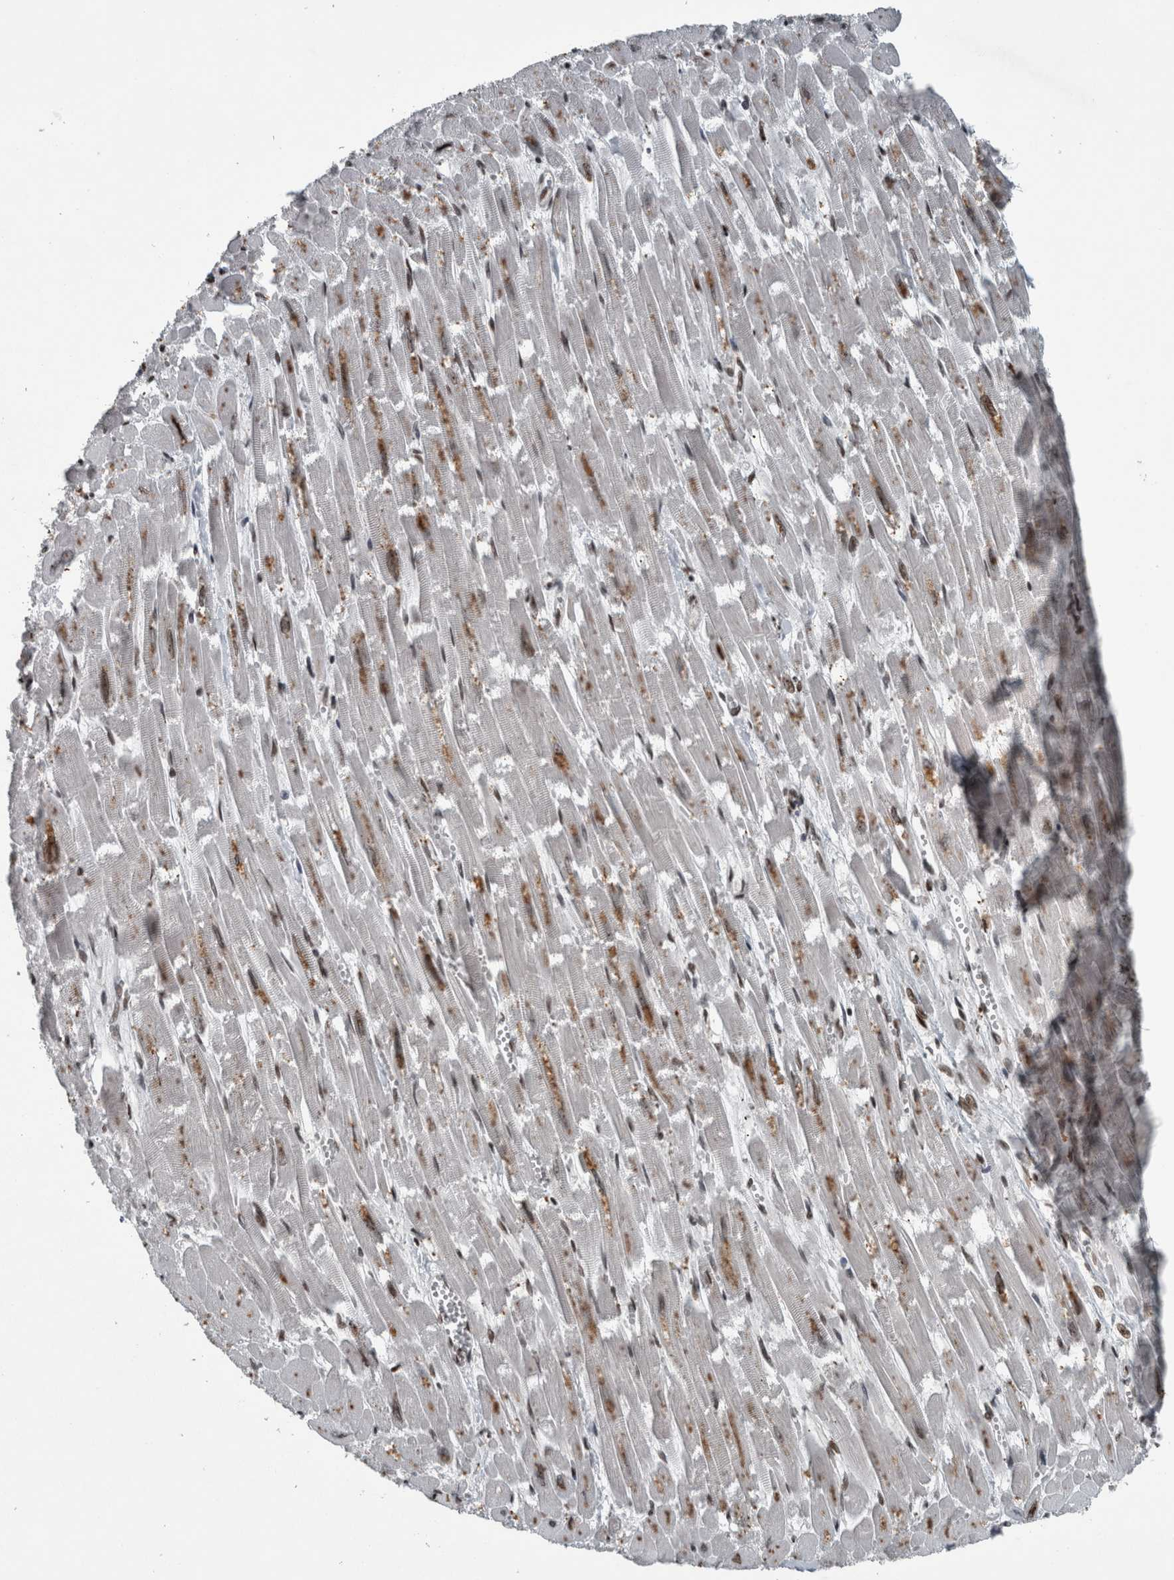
{"staining": {"intensity": "moderate", "quantity": "25%-75%", "location": "cytoplasmic/membranous,nuclear"}, "tissue": "heart muscle", "cell_type": "Cardiomyocytes", "image_type": "normal", "snomed": [{"axis": "morphology", "description": "Normal tissue, NOS"}, {"axis": "topography", "description": "Heart"}], "caption": "Protein staining by immunohistochemistry (IHC) displays moderate cytoplasmic/membranous,nuclear expression in about 25%-75% of cardiomyocytes in unremarkable heart muscle.", "gene": "UNC50", "patient": {"sex": "male", "age": 54}}